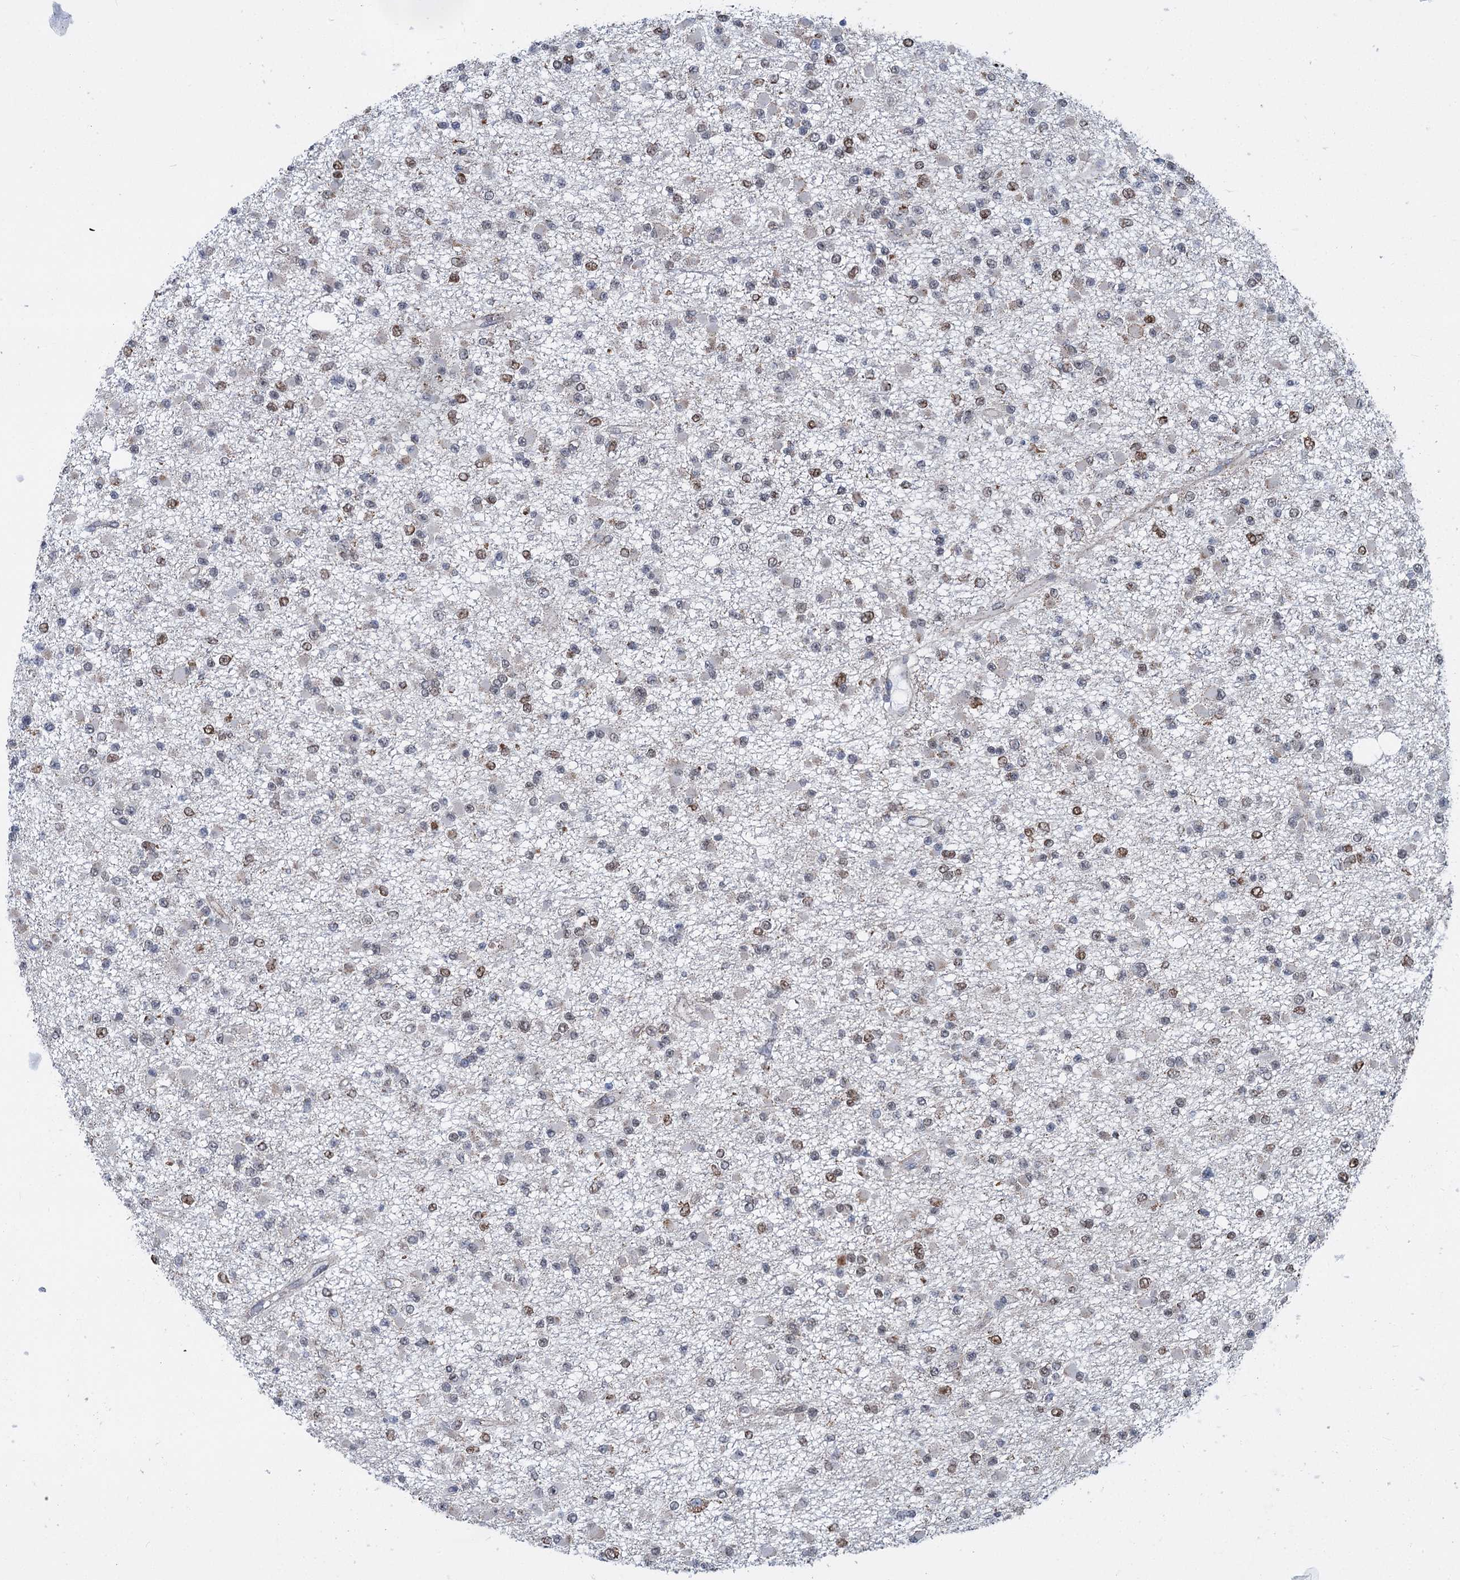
{"staining": {"intensity": "moderate", "quantity": "<25%", "location": "nuclear"}, "tissue": "glioma", "cell_type": "Tumor cells", "image_type": "cancer", "snomed": [{"axis": "morphology", "description": "Glioma, malignant, Low grade"}, {"axis": "topography", "description": "Brain"}], "caption": "The immunohistochemical stain labels moderate nuclear expression in tumor cells of malignant glioma (low-grade) tissue.", "gene": "MORN3", "patient": {"sex": "female", "age": 22}}